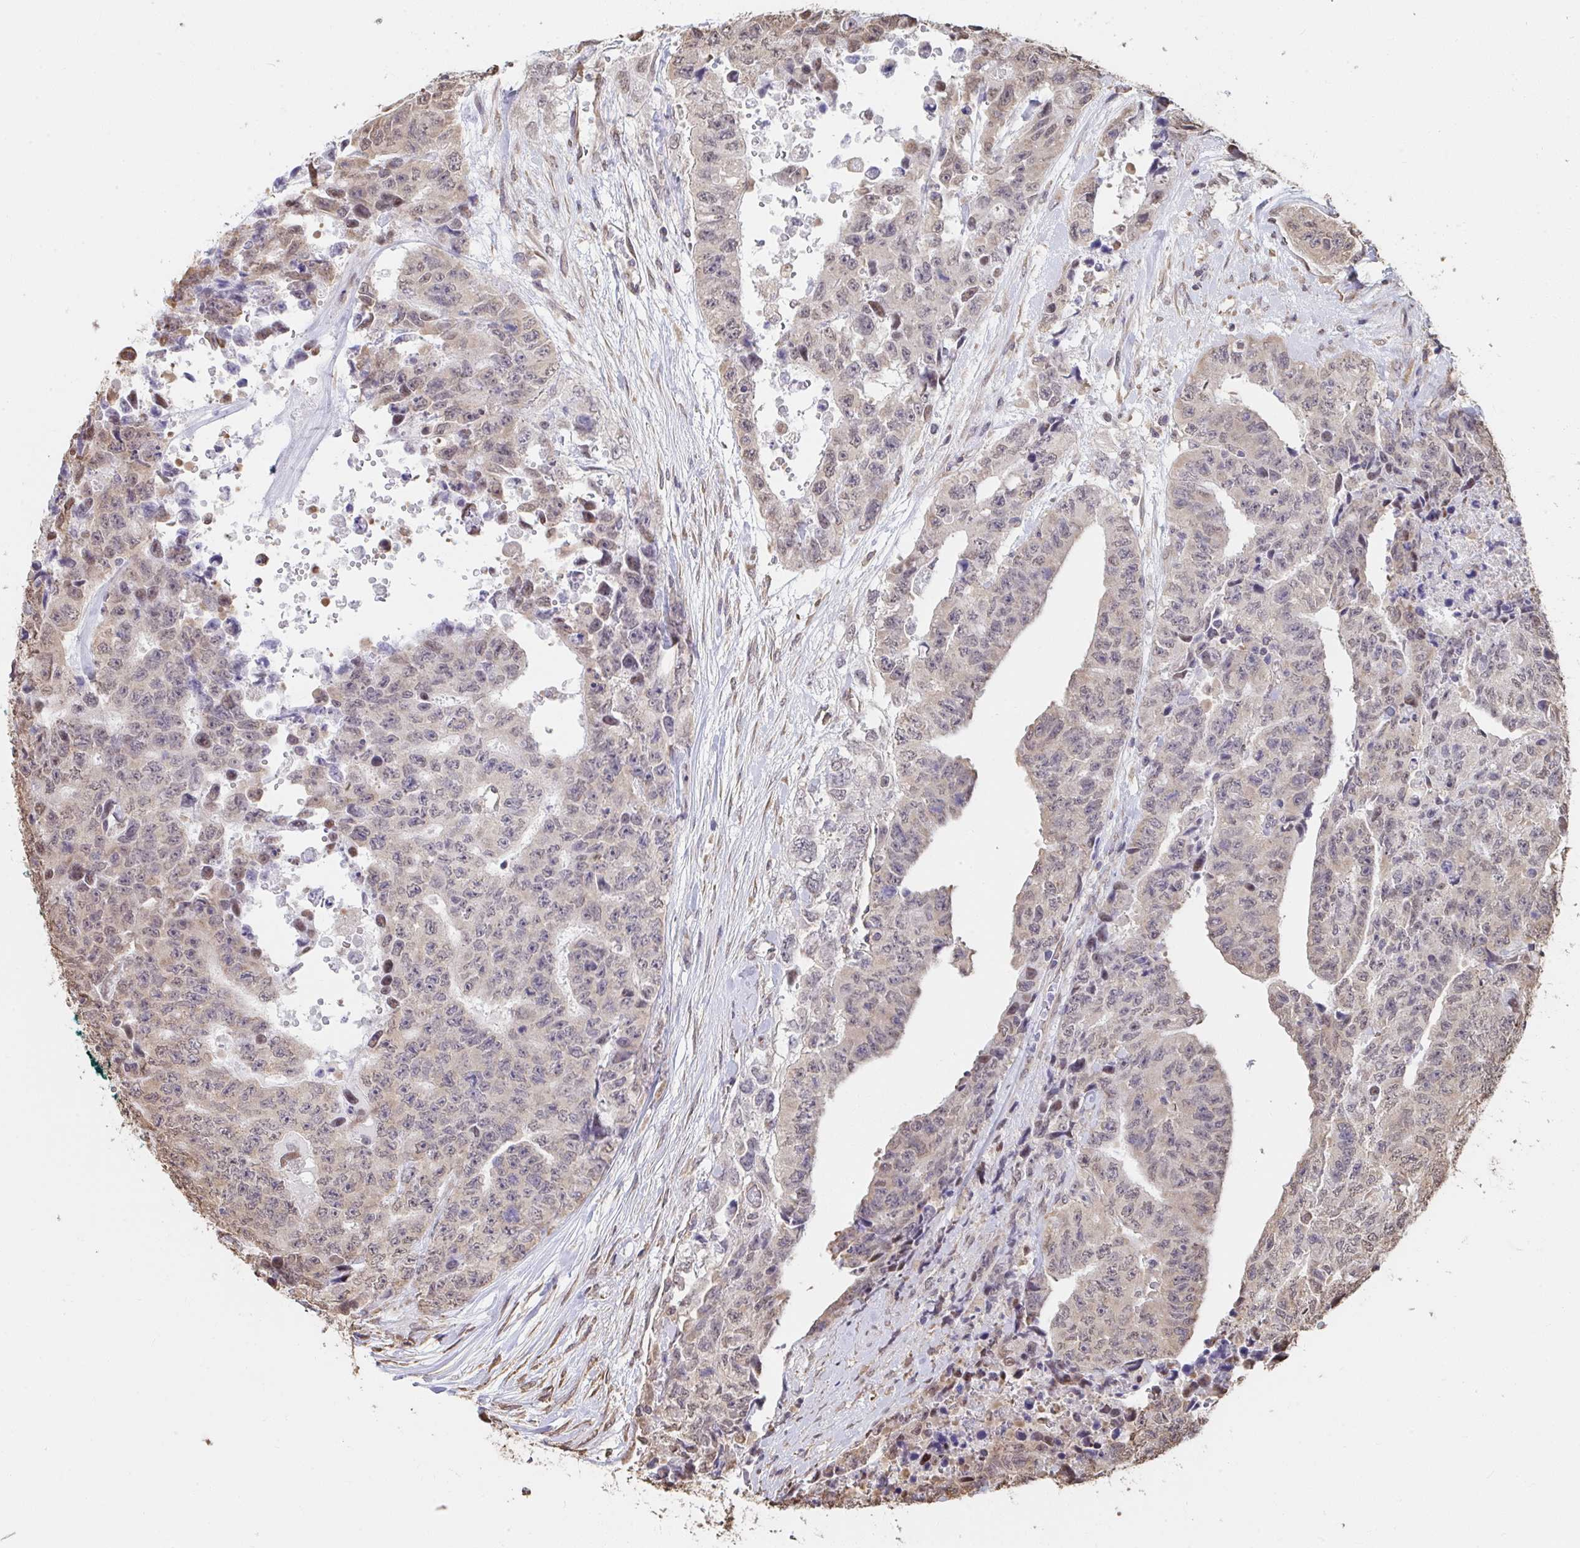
{"staining": {"intensity": "negative", "quantity": "none", "location": "none"}, "tissue": "testis cancer", "cell_type": "Tumor cells", "image_type": "cancer", "snomed": [{"axis": "morphology", "description": "Carcinoma, Embryonal, NOS"}, {"axis": "topography", "description": "Testis"}], "caption": "DAB (3,3'-diaminobenzidine) immunohistochemical staining of testis cancer (embryonal carcinoma) shows no significant expression in tumor cells.", "gene": "SYNCRIP", "patient": {"sex": "male", "age": 24}}